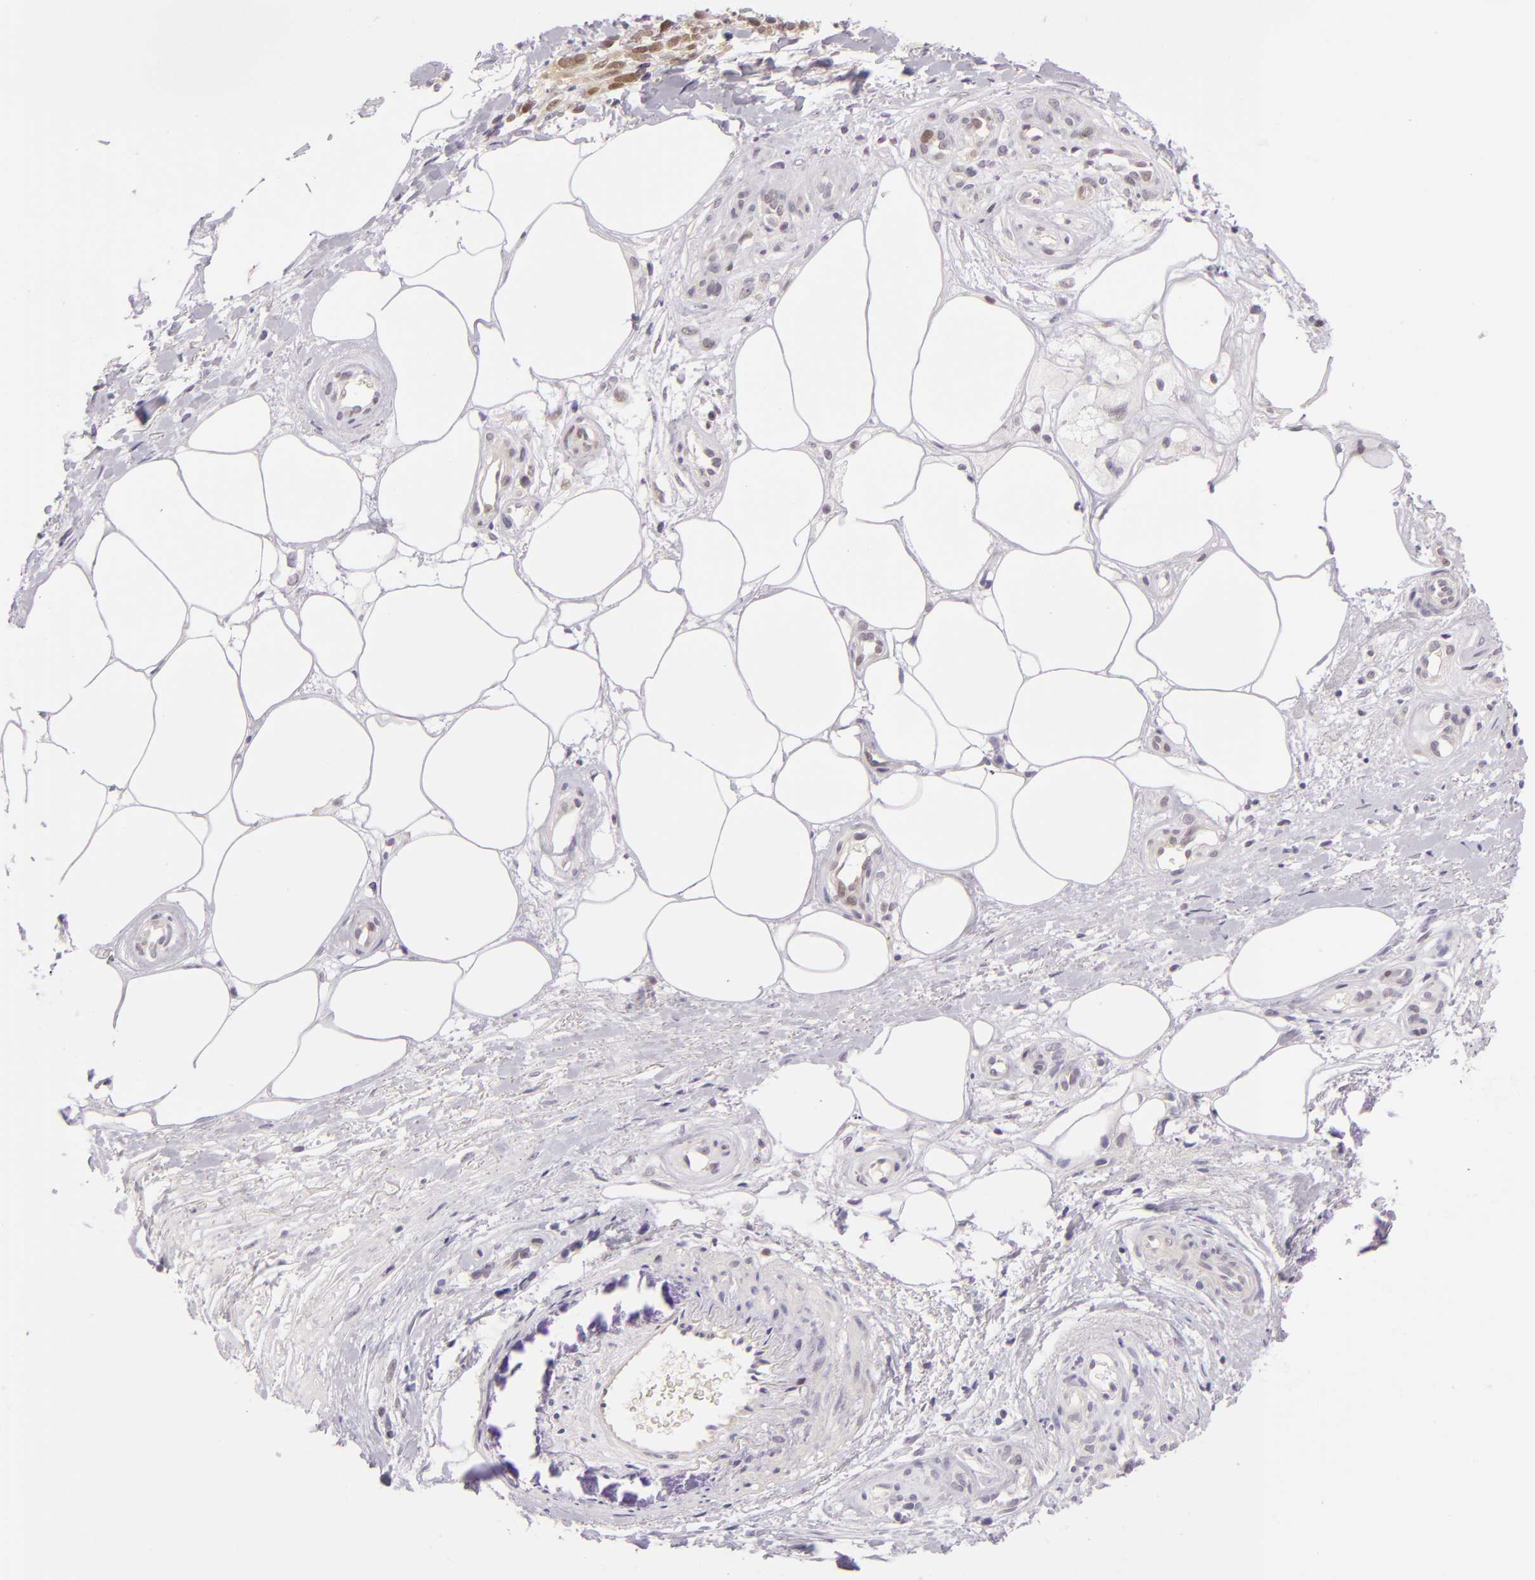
{"staining": {"intensity": "weak", "quantity": "25%-75%", "location": "cytoplasmic/membranous,nuclear"}, "tissue": "melanoma", "cell_type": "Tumor cells", "image_type": "cancer", "snomed": [{"axis": "morphology", "description": "Malignant melanoma, NOS"}, {"axis": "topography", "description": "Skin"}], "caption": "Malignant melanoma stained with a protein marker shows weak staining in tumor cells.", "gene": "CSE1L", "patient": {"sex": "female", "age": 85}}